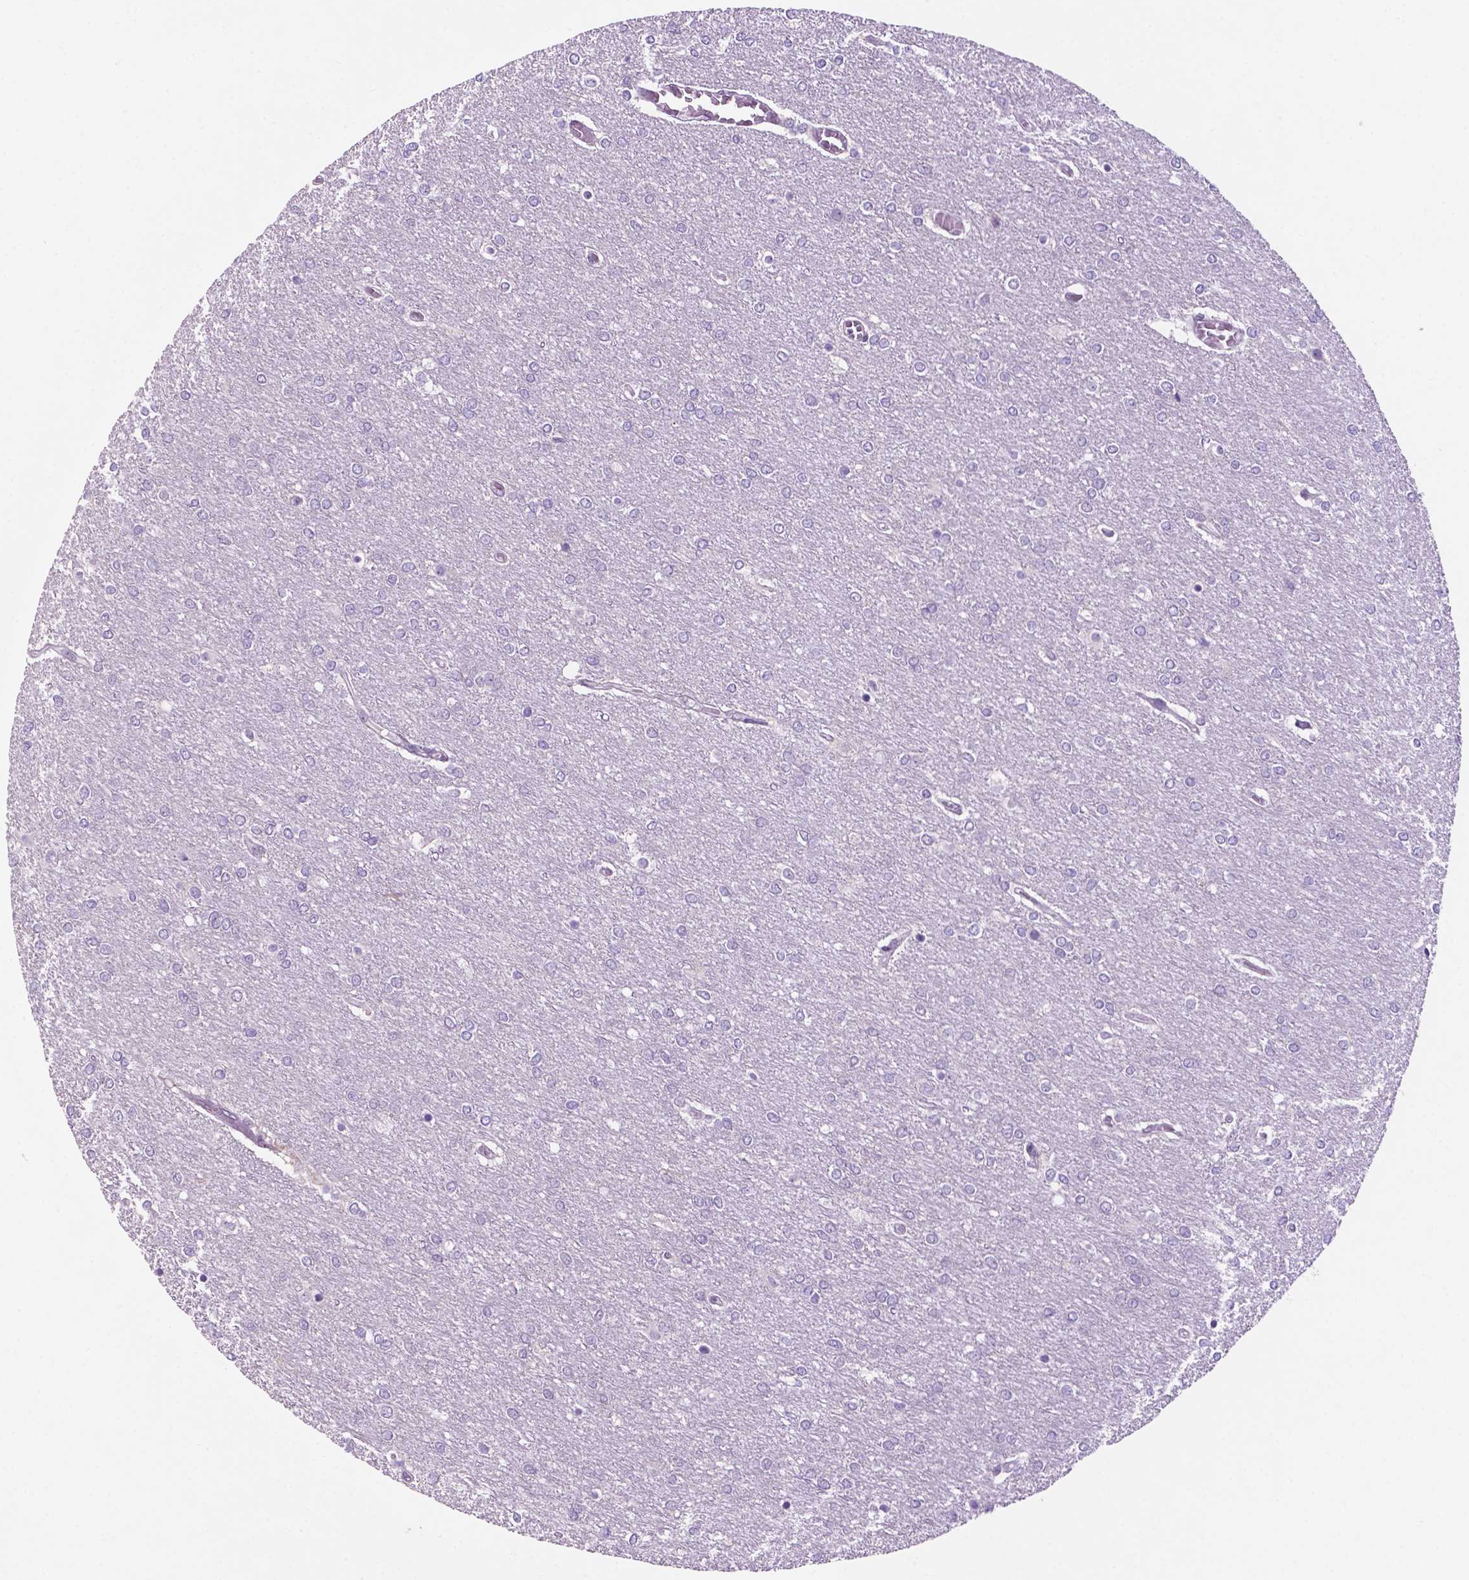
{"staining": {"intensity": "negative", "quantity": "none", "location": "none"}, "tissue": "glioma", "cell_type": "Tumor cells", "image_type": "cancer", "snomed": [{"axis": "morphology", "description": "Glioma, malignant, High grade"}, {"axis": "topography", "description": "Brain"}], "caption": "A histopathology image of human malignant high-grade glioma is negative for staining in tumor cells.", "gene": "C18orf21", "patient": {"sex": "female", "age": 61}}